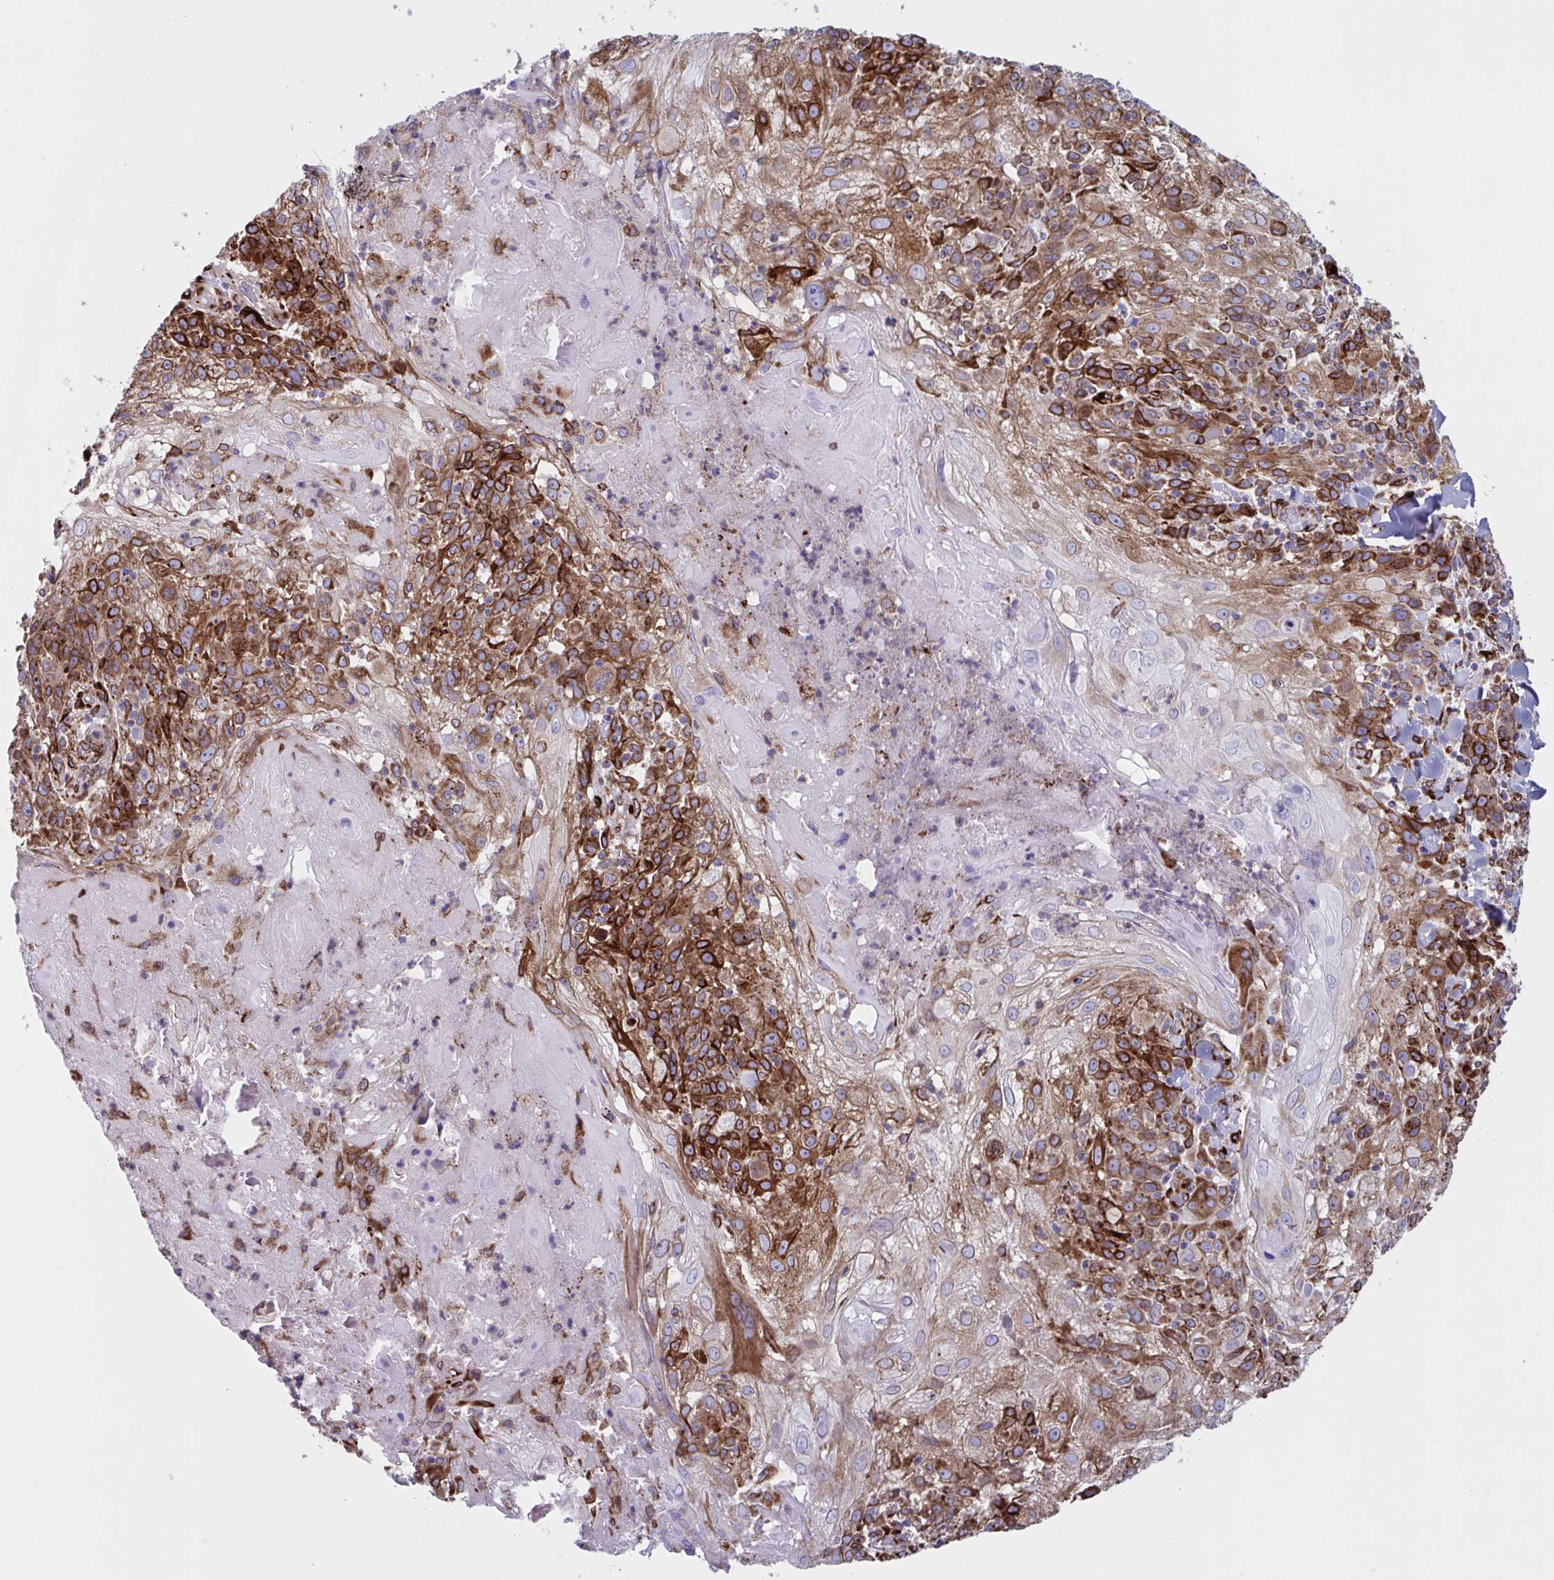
{"staining": {"intensity": "strong", "quantity": ">75%", "location": "cytoplasmic/membranous"}, "tissue": "skin cancer", "cell_type": "Tumor cells", "image_type": "cancer", "snomed": [{"axis": "morphology", "description": "Normal tissue, NOS"}, {"axis": "morphology", "description": "Squamous cell carcinoma, NOS"}, {"axis": "topography", "description": "Skin"}], "caption": "Immunohistochemical staining of skin cancer exhibits high levels of strong cytoplasmic/membranous protein staining in approximately >75% of tumor cells. (Brightfield microscopy of DAB IHC at high magnification).", "gene": "RFK", "patient": {"sex": "female", "age": 83}}